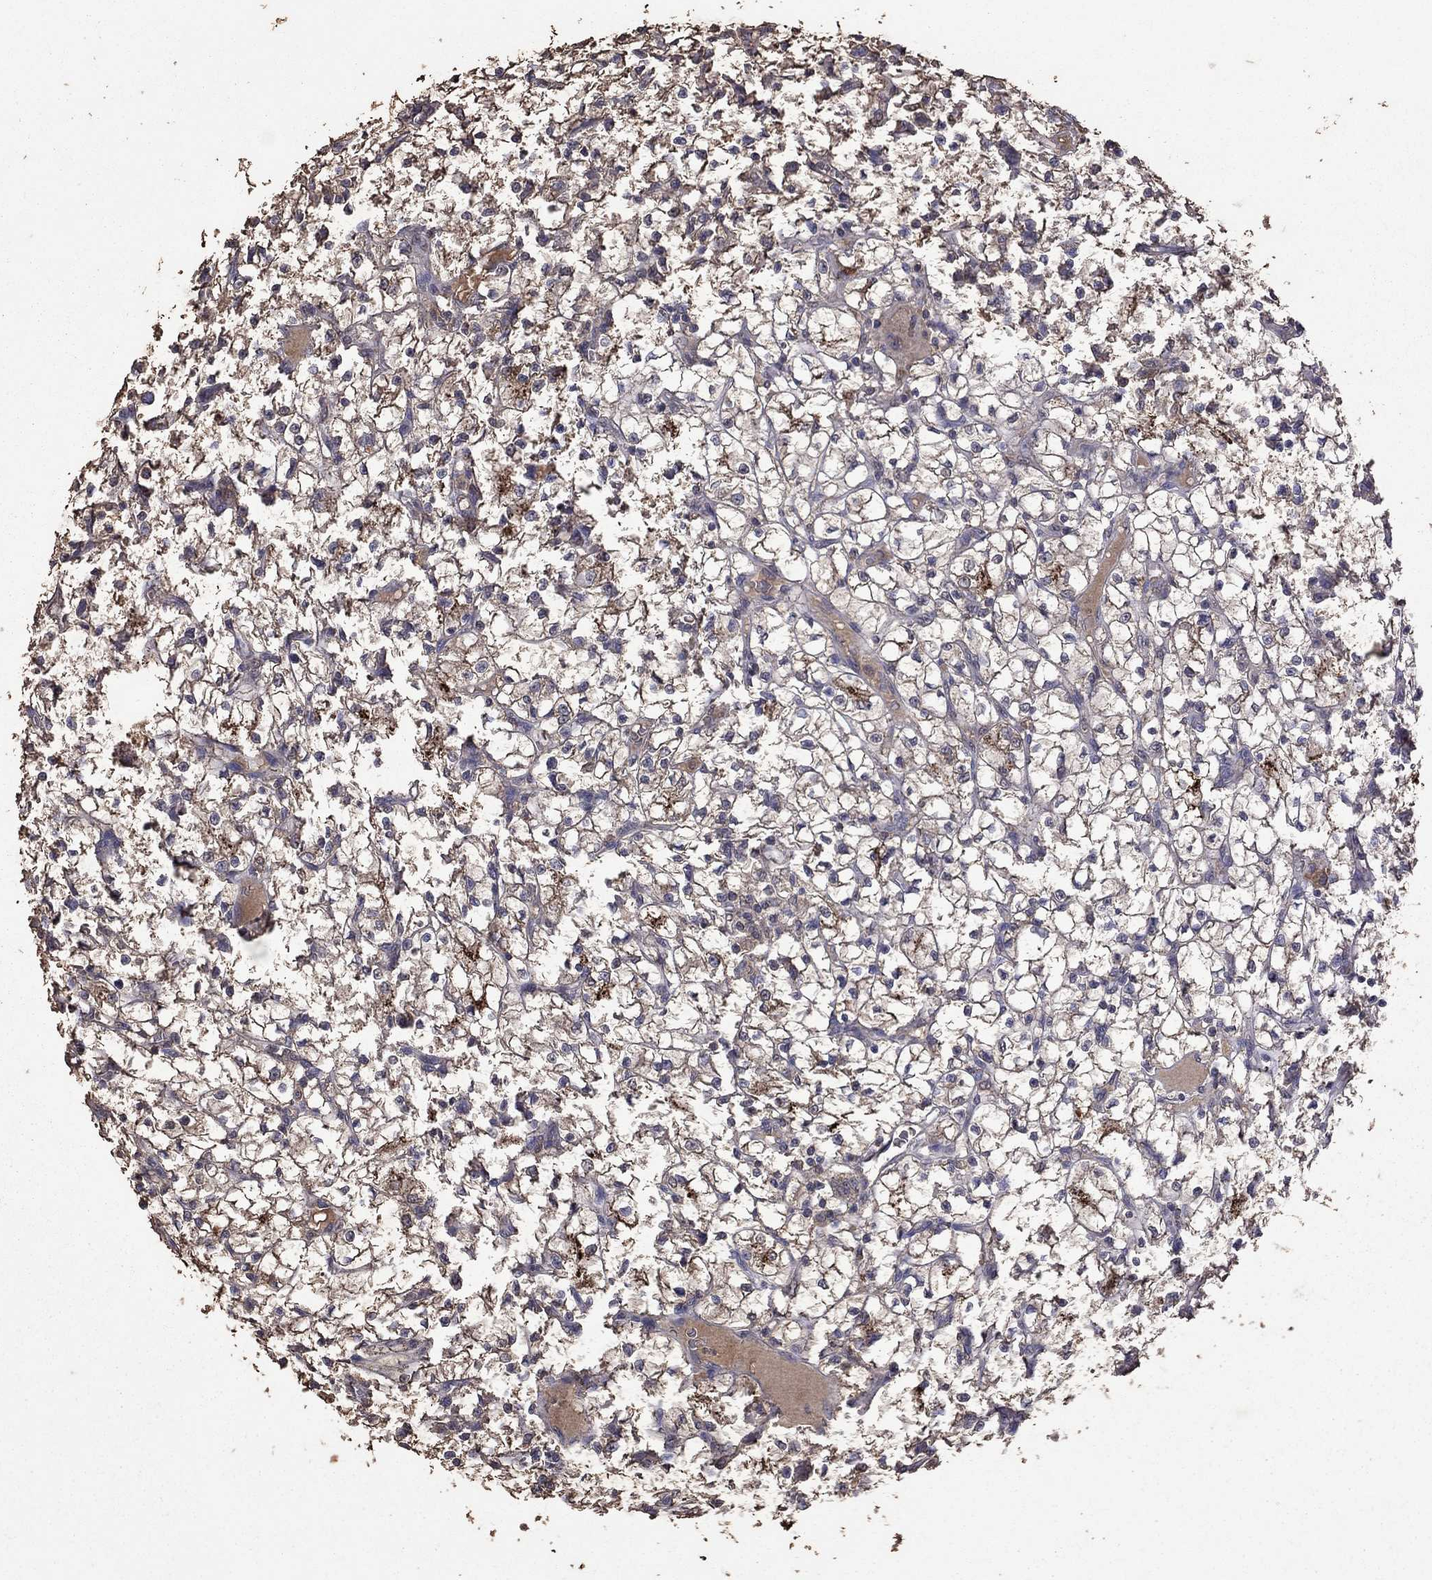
{"staining": {"intensity": "moderate", "quantity": "<25%", "location": "cytoplasmic/membranous"}, "tissue": "renal cancer", "cell_type": "Tumor cells", "image_type": "cancer", "snomed": [{"axis": "morphology", "description": "Adenocarcinoma, NOS"}, {"axis": "topography", "description": "Kidney"}], "caption": "Immunohistochemistry micrograph of human renal cancer (adenocarcinoma) stained for a protein (brown), which displays low levels of moderate cytoplasmic/membranous expression in approximately <25% of tumor cells.", "gene": "SERPINA5", "patient": {"sex": "female", "age": 64}}